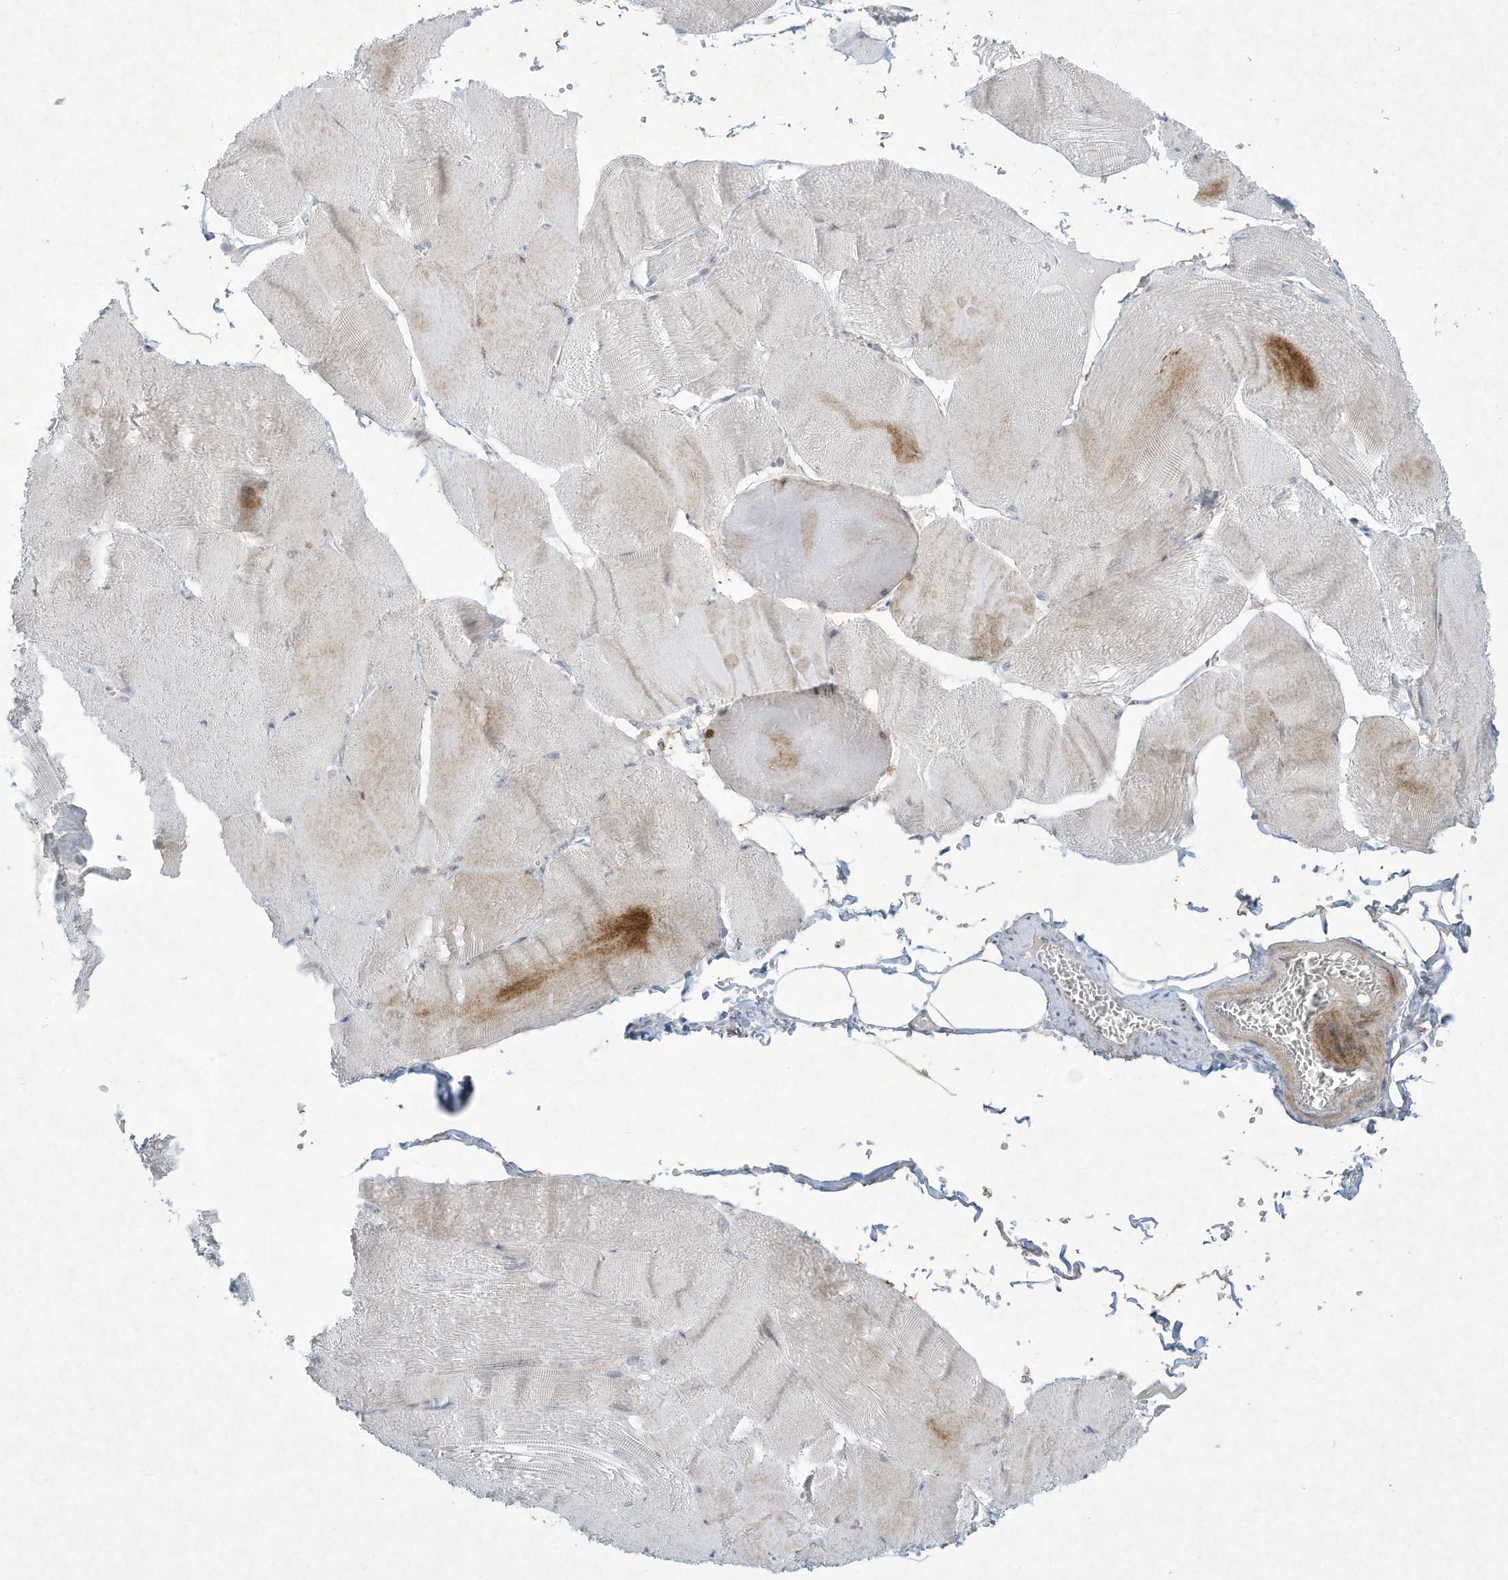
{"staining": {"intensity": "weak", "quantity": "25%-75%", "location": "cytoplasmic/membranous"}, "tissue": "skeletal muscle", "cell_type": "Myocytes", "image_type": "normal", "snomed": [{"axis": "morphology", "description": "Normal tissue, NOS"}, {"axis": "morphology", "description": "Basal cell carcinoma"}, {"axis": "topography", "description": "Skeletal muscle"}], "caption": "About 25%-75% of myocytes in unremarkable skeletal muscle demonstrate weak cytoplasmic/membranous protein expression as visualized by brown immunohistochemical staining.", "gene": "PAX6", "patient": {"sex": "female", "age": 64}}